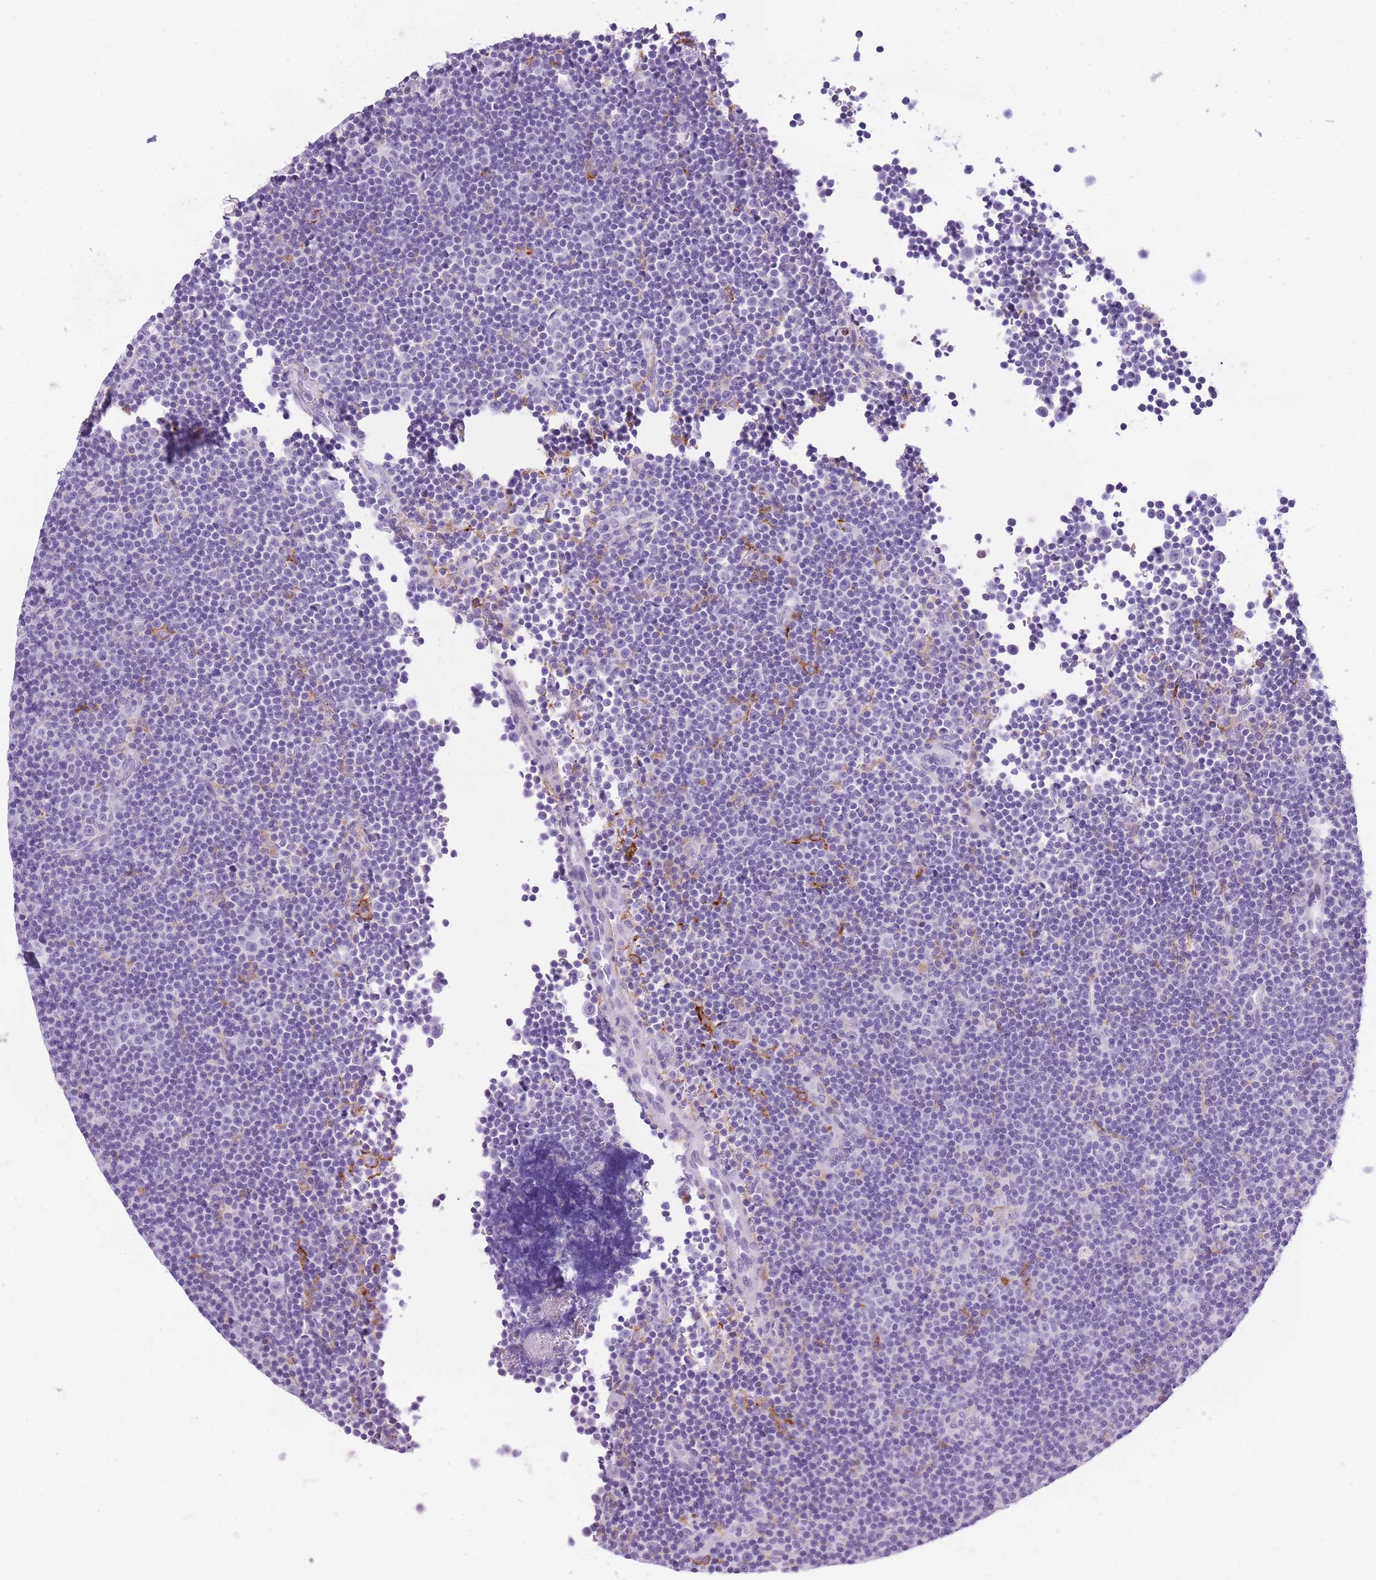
{"staining": {"intensity": "negative", "quantity": "none", "location": "none"}, "tissue": "lymphoma", "cell_type": "Tumor cells", "image_type": "cancer", "snomed": [{"axis": "morphology", "description": "Malignant lymphoma, non-Hodgkin's type, Low grade"}, {"axis": "topography", "description": "Lymph node"}], "caption": "Photomicrograph shows no protein positivity in tumor cells of low-grade malignant lymphoma, non-Hodgkin's type tissue.", "gene": "RADX", "patient": {"sex": "female", "age": 67}}